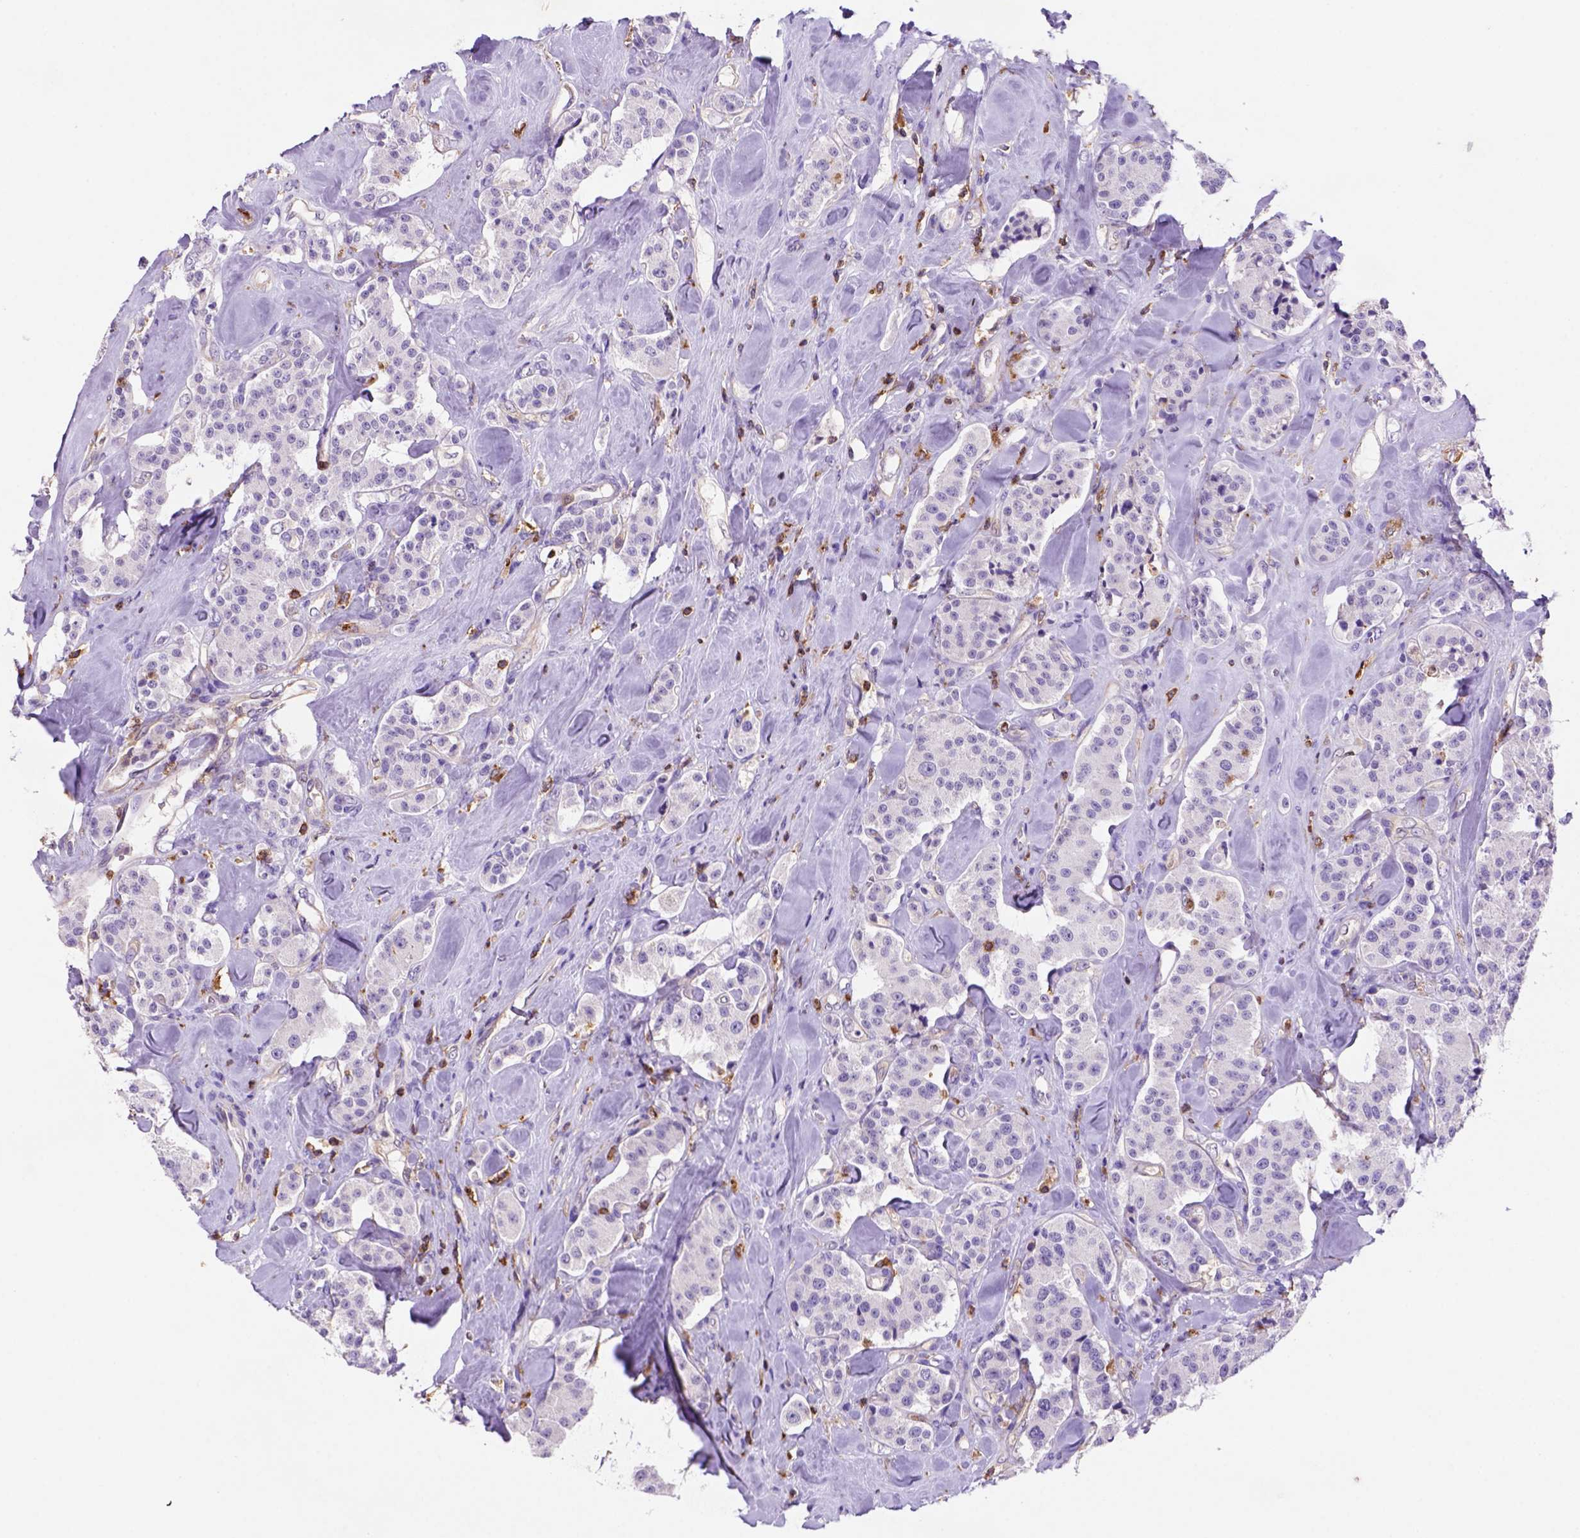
{"staining": {"intensity": "negative", "quantity": "none", "location": "none"}, "tissue": "carcinoid", "cell_type": "Tumor cells", "image_type": "cancer", "snomed": [{"axis": "morphology", "description": "Carcinoid, malignant, NOS"}, {"axis": "topography", "description": "Pancreas"}], "caption": "IHC of malignant carcinoid exhibits no positivity in tumor cells. The staining was performed using DAB to visualize the protein expression in brown, while the nuclei were stained in blue with hematoxylin (Magnification: 20x).", "gene": "INPP5D", "patient": {"sex": "male", "age": 41}}